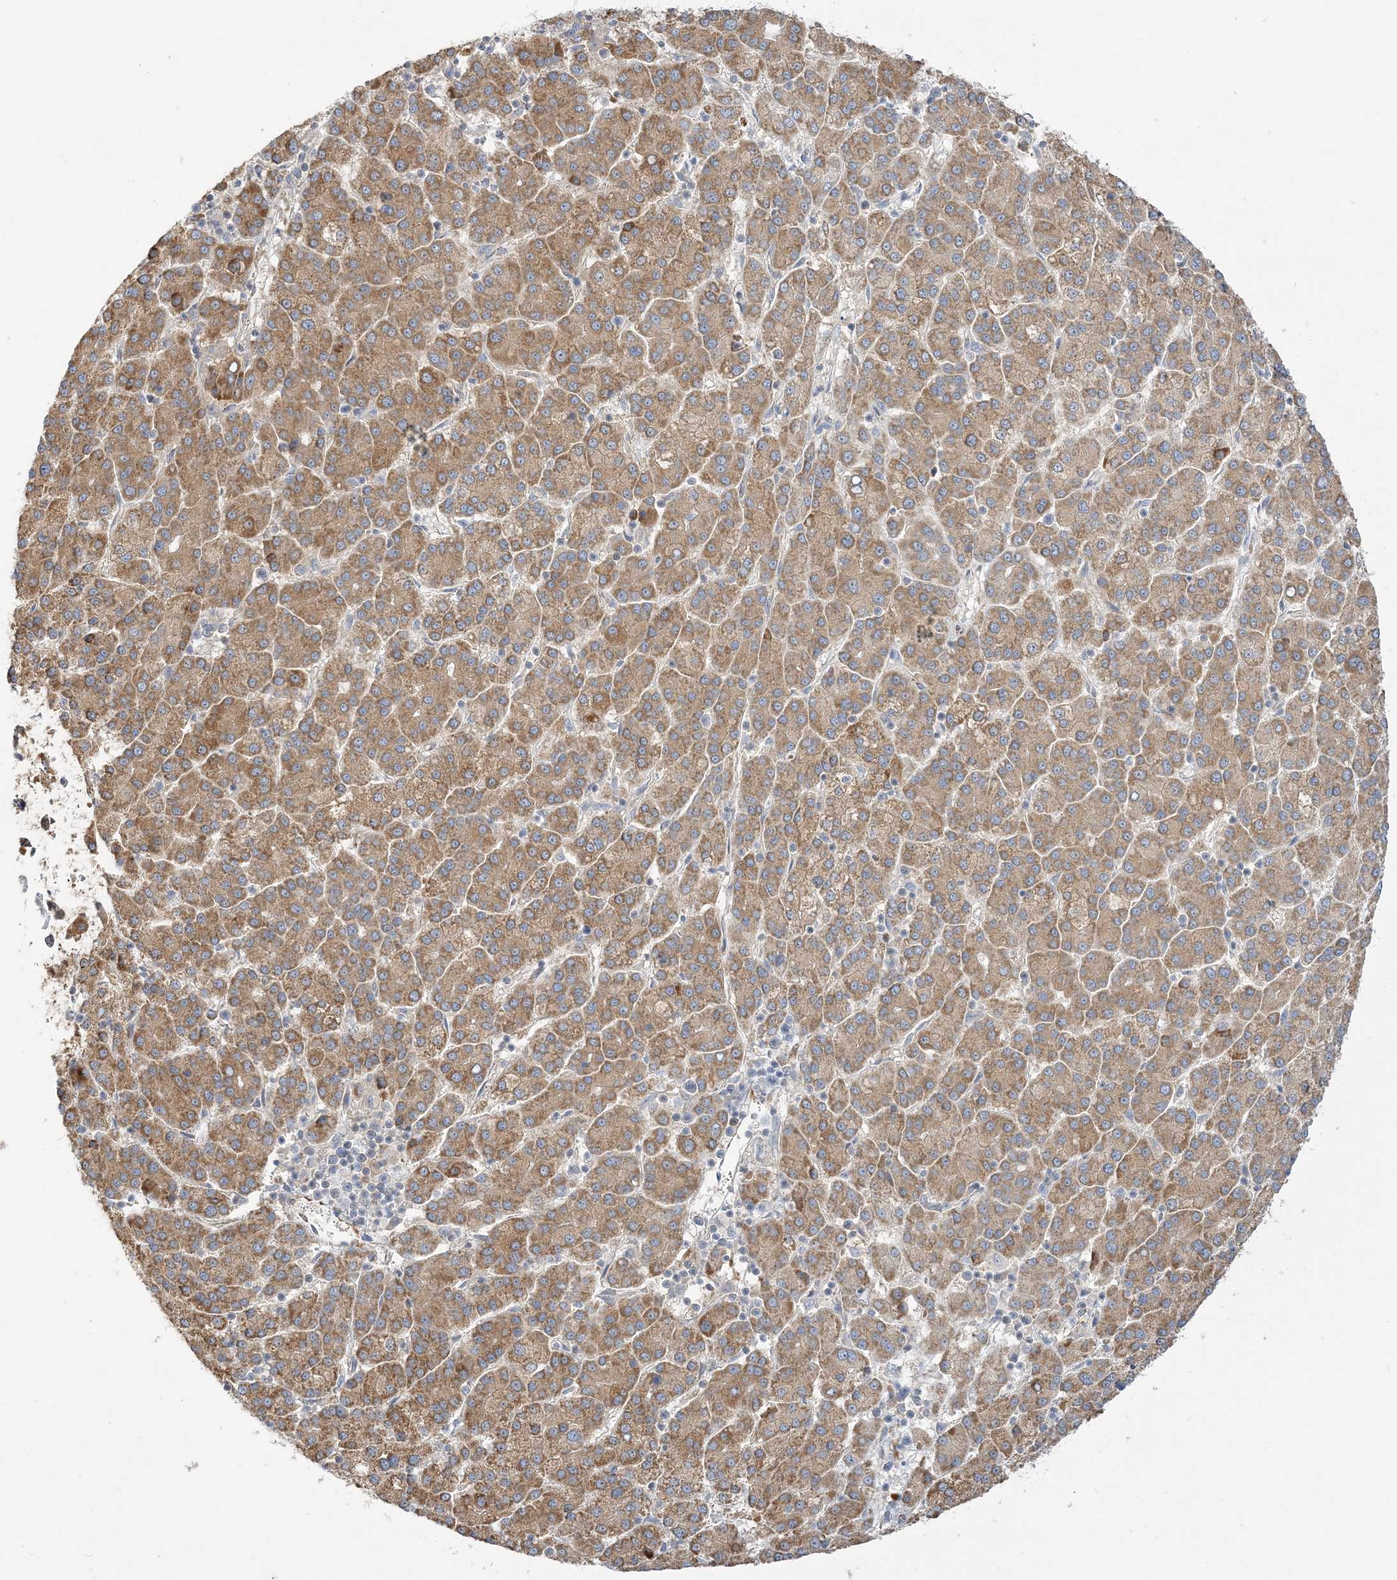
{"staining": {"intensity": "moderate", "quantity": ">75%", "location": "cytoplasmic/membranous"}, "tissue": "liver cancer", "cell_type": "Tumor cells", "image_type": "cancer", "snomed": [{"axis": "morphology", "description": "Carcinoma, Hepatocellular, NOS"}, {"axis": "topography", "description": "Liver"}], "caption": "High-magnification brightfield microscopy of liver hepatocellular carcinoma stained with DAB (brown) and counterstained with hematoxylin (blue). tumor cells exhibit moderate cytoplasmic/membranous expression is identified in approximately>75% of cells.", "gene": "INPP1", "patient": {"sex": "female", "age": 58}}